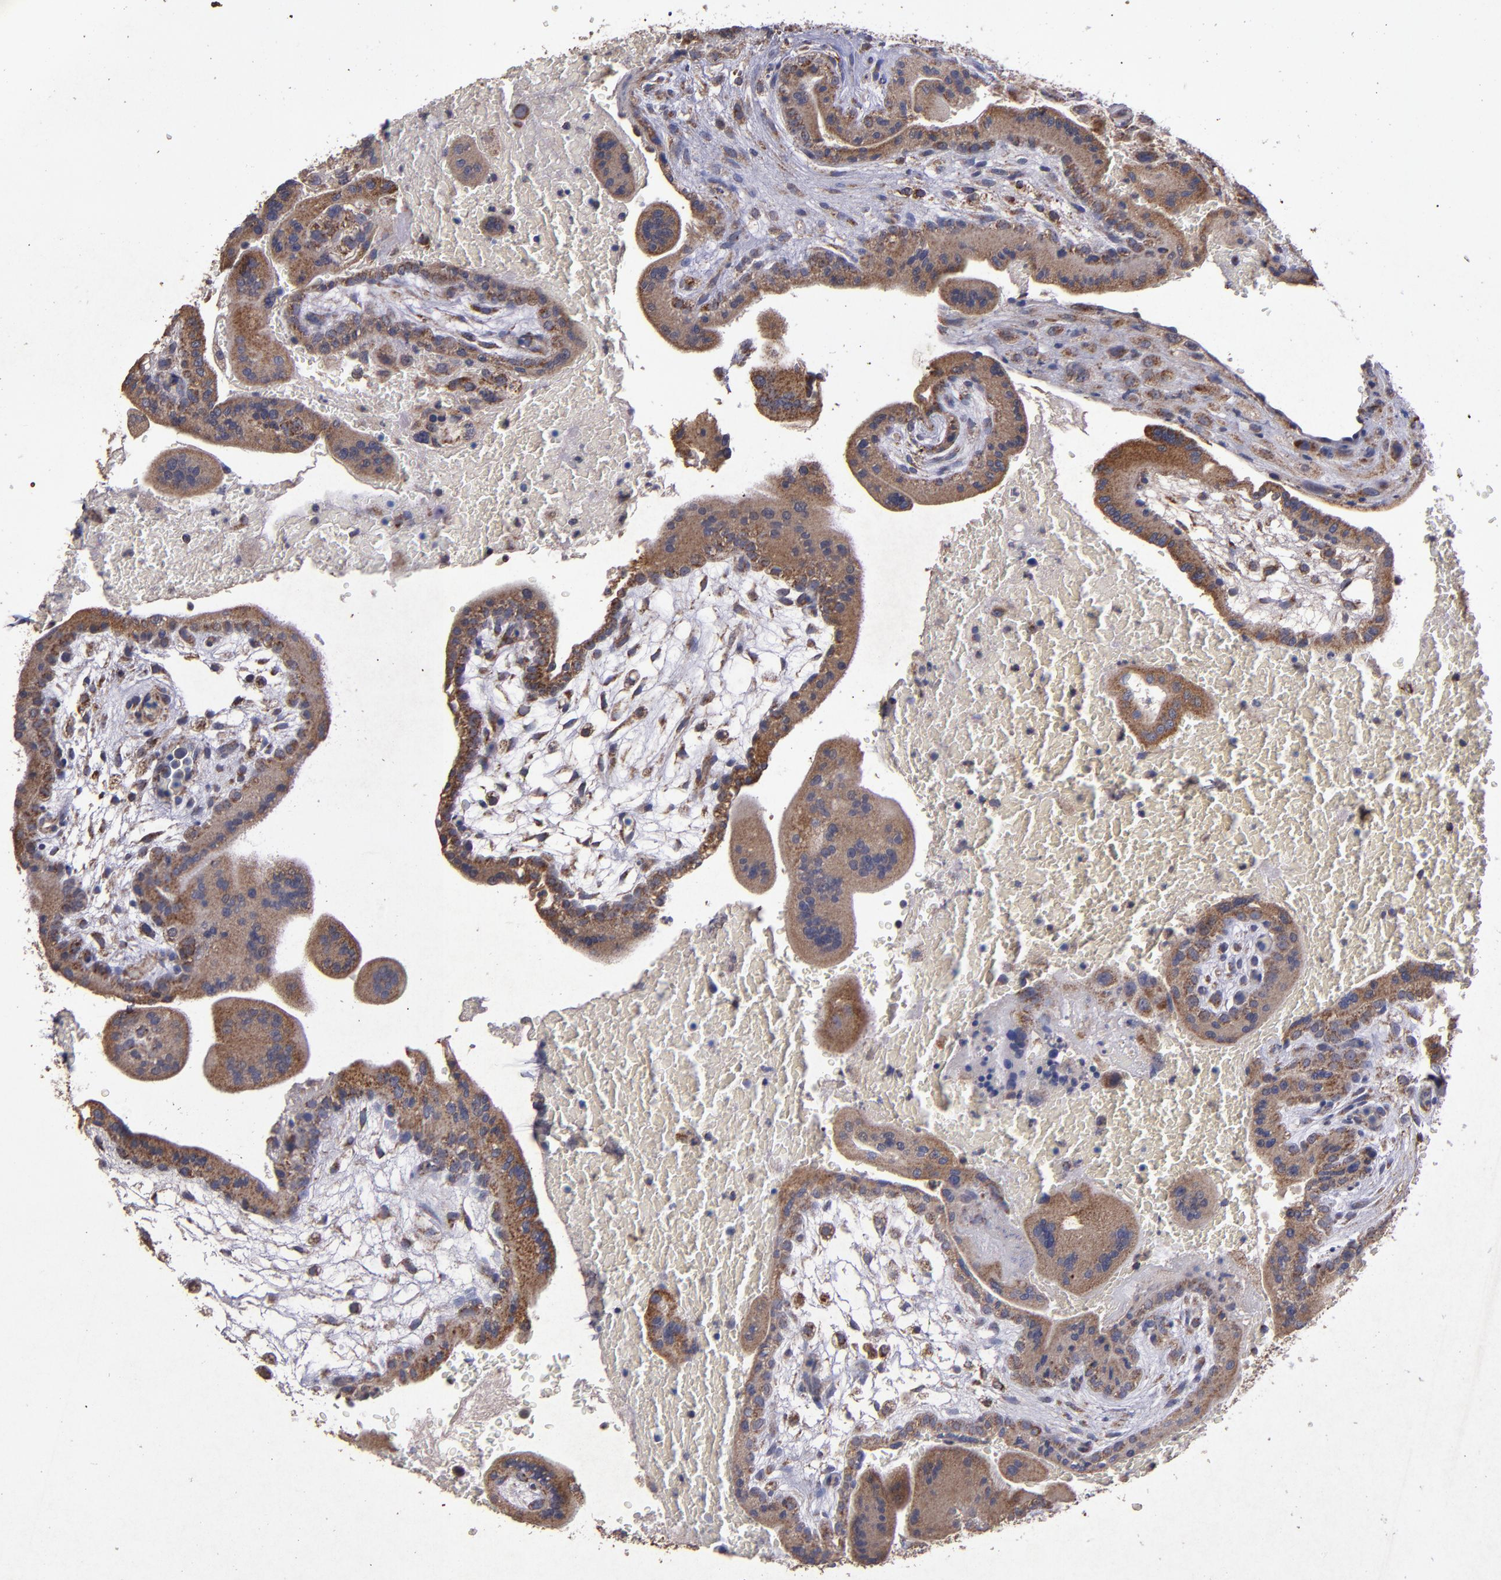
{"staining": {"intensity": "weak", "quantity": "25%-75%", "location": "cytoplasmic/membranous"}, "tissue": "placenta", "cell_type": "Decidual cells", "image_type": "normal", "snomed": [{"axis": "morphology", "description": "Normal tissue, NOS"}, {"axis": "topography", "description": "Placenta"}], "caption": "Immunohistochemistry (IHC) of benign human placenta reveals low levels of weak cytoplasmic/membranous staining in approximately 25%-75% of decidual cells.", "gene": "TIMM9", "patient": {"sex": "female", "age": 35}}